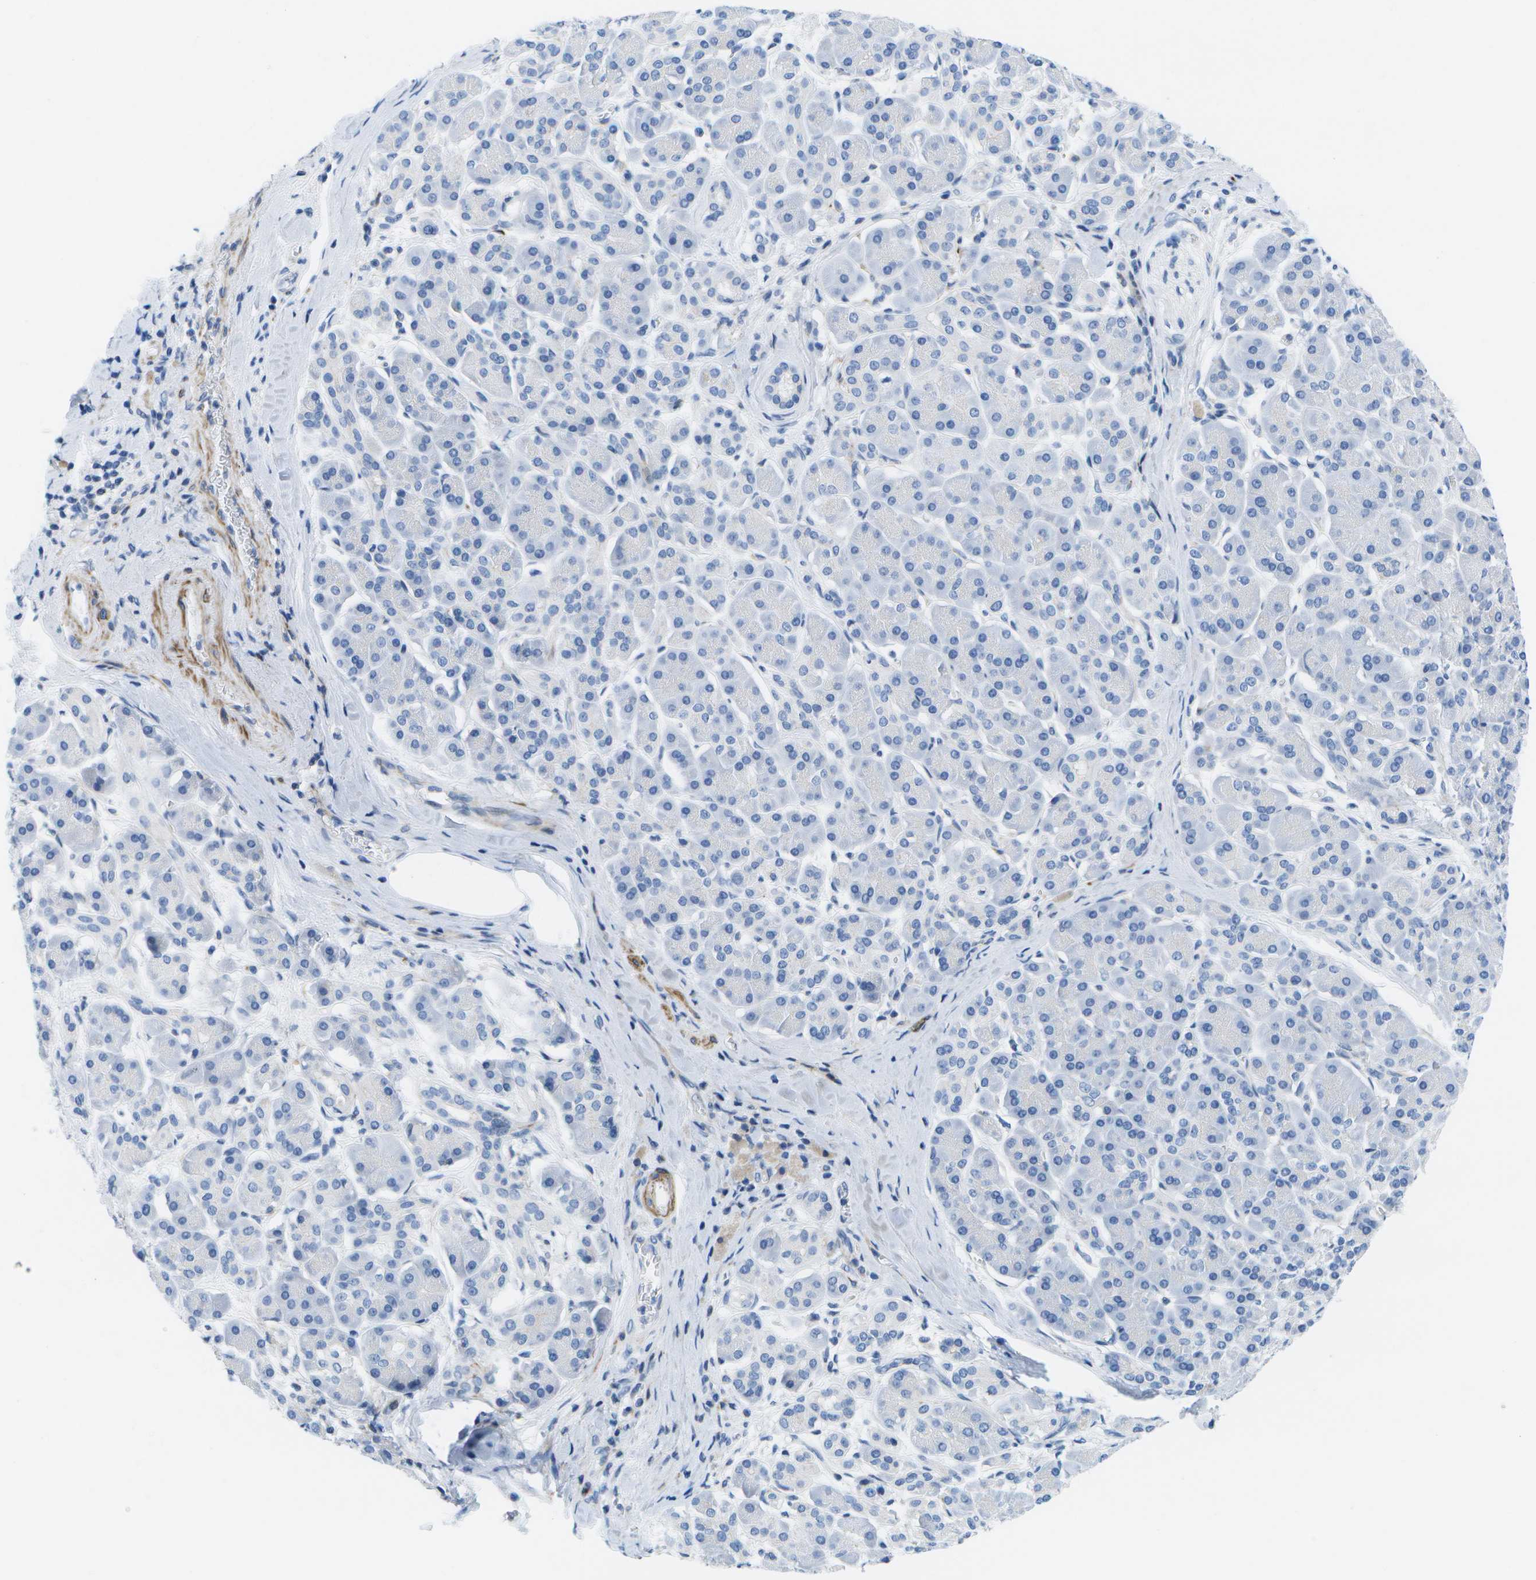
{"staining": {"intensity": "negative", "quantity": "none", "location": "none"}, "tissue": "pancreatic cancer", "cell_type": "Tumor cells", "image_type": "cancer", "snomed": [{"axis": "morphology", "description": "Adenocarcinoma, NOS"}, {"axis": "topography", "description": "Pancreas"}], "caption": "High magnification brightfield microscopy of pancreatic cancer (adenocarcinoma) stained with DAB (3,3'-diaminobenzidine) (brown) and counterstained with hematoxylin (blue): tumor cells show no significant staining.", "gene": "ADGRG6", "patient": {"sex": "male", "age": 55}}